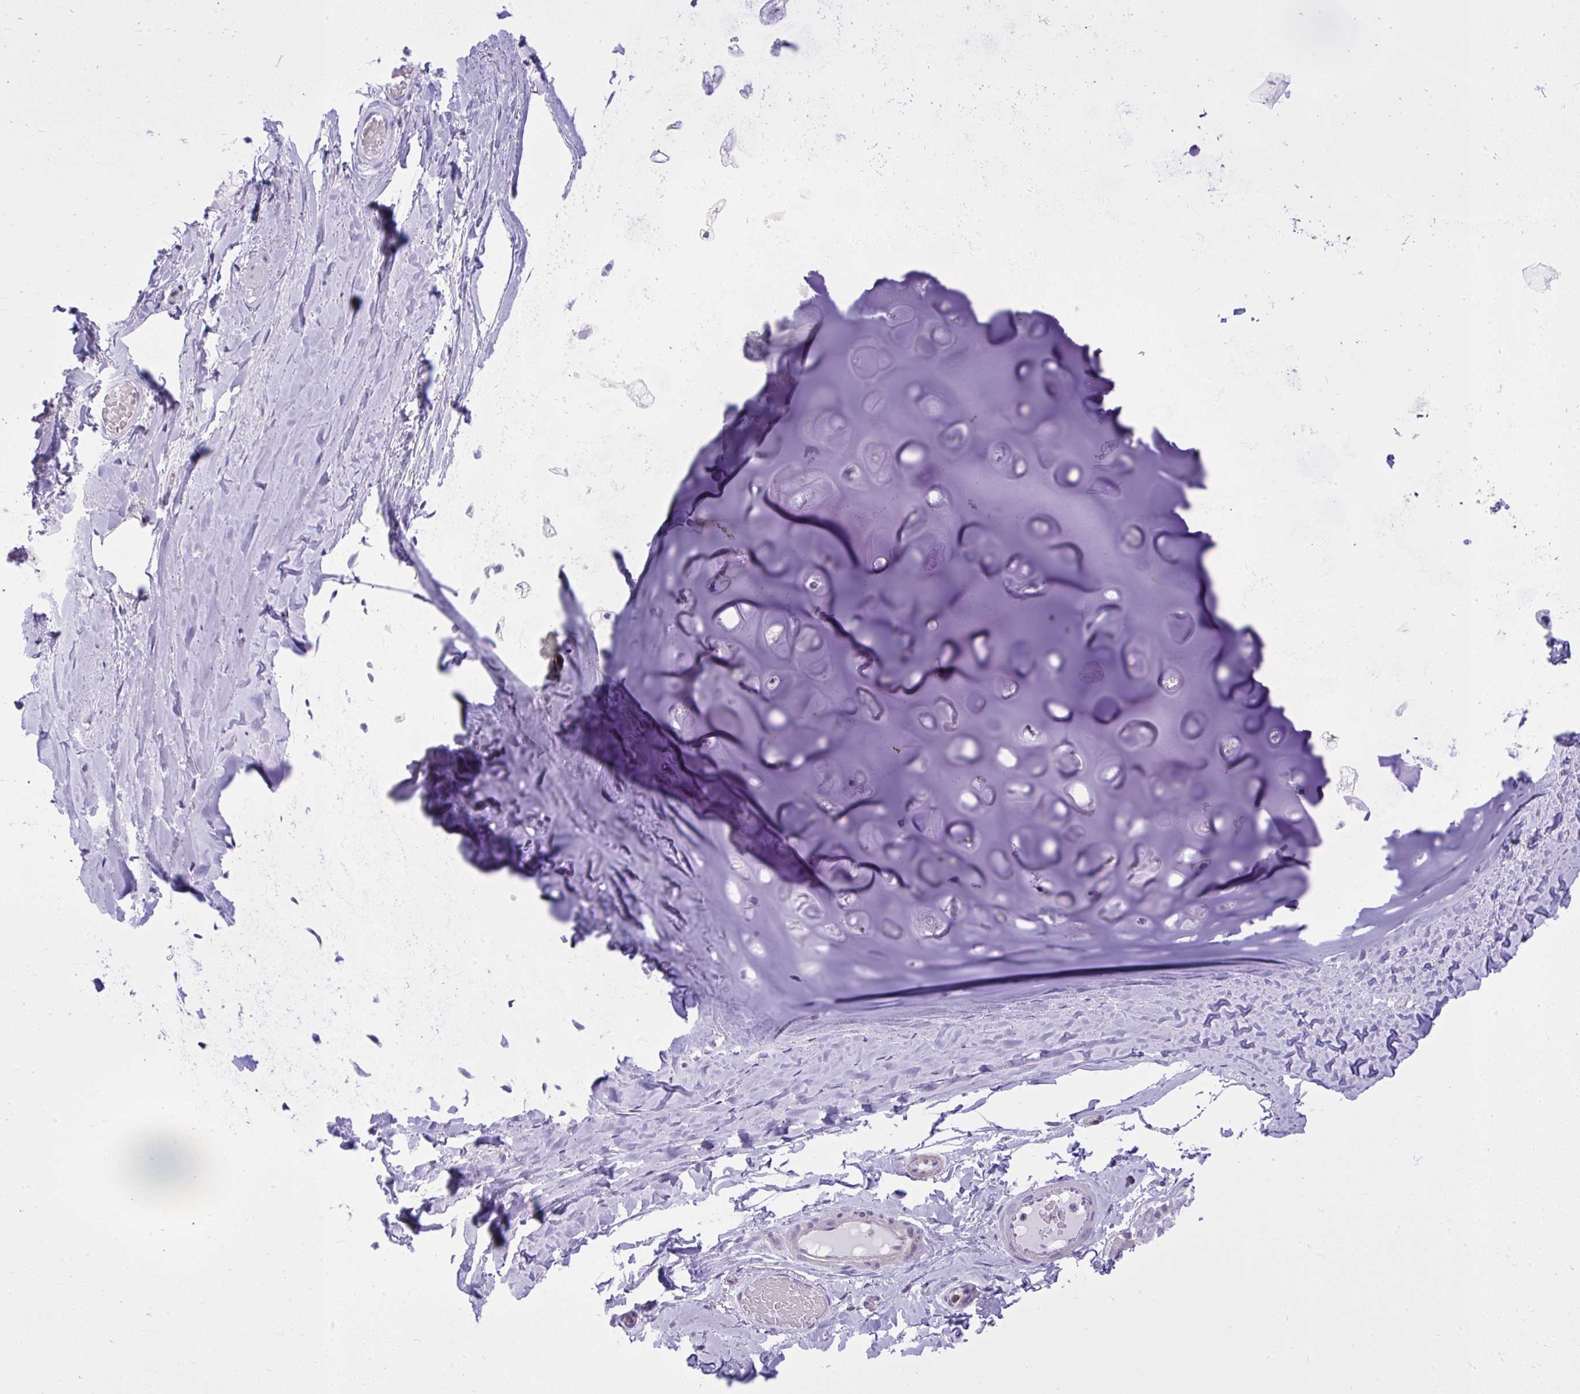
{"staining": {"intensity": "negative", "quantity": "none", "location": "none"}, "tissue": "adipose tissue", "cell_type": "Adipocytes", "image_type": "normal", "snomed": [{"axis": "morphology", "description": "Normal tissue, NOS"}, {"axis": "topography", "description": "Cartilage tissue"}, {"axis": "topography", "description": "Bronchus"}], "caption": "A micrograph of adipose tissue stained for a protein reveals no brown staining in adipocytes. (DAB (3,3'-diaminobenzidine) IHC with hematoxylin counter stain).", "gene": "GPRIN3", "patient": {"sex": "male", "age": 64}}